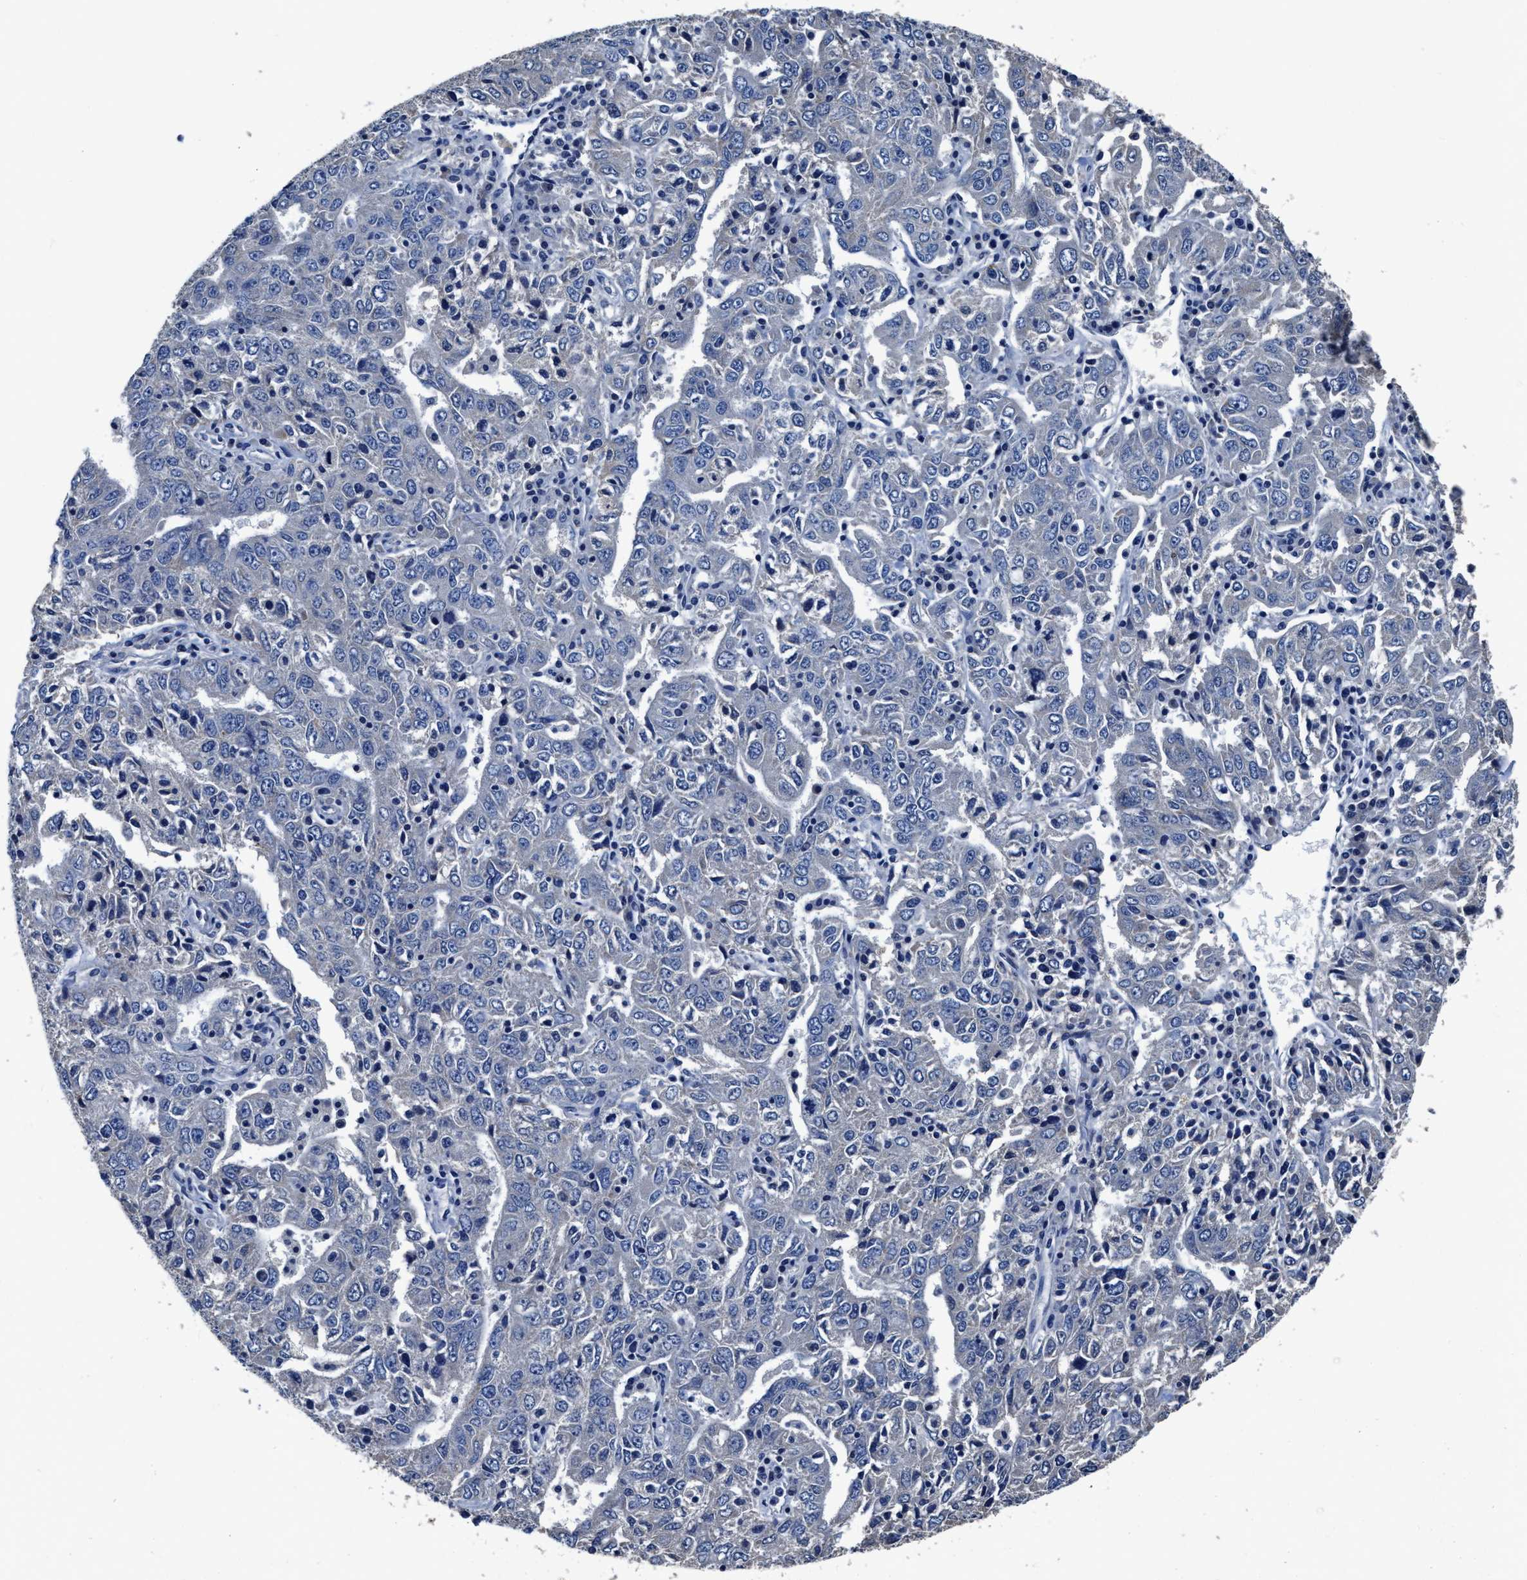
{"staining": {"intensity": "negative", "quantity": "none", "location": "none"}, "tissue": "ovarian cancer", "cell_type": "Tumor cells", "image_type": "cancer", "snomed": [{"axis": "morphology", "description": "Carcinoma, endometroid"}, {"axis": "topography", "description": "Ovary"}], "caption": "Tumor cells are negative for protein expression in human ovarian endometroid carcinoma. (Brightfield microscopy of DAB (3,3'-diaminobenzidine) immunohistochemistry at high magnification).", "gene": "UBR4", "patient": {"sex": "female", "age": 62}}